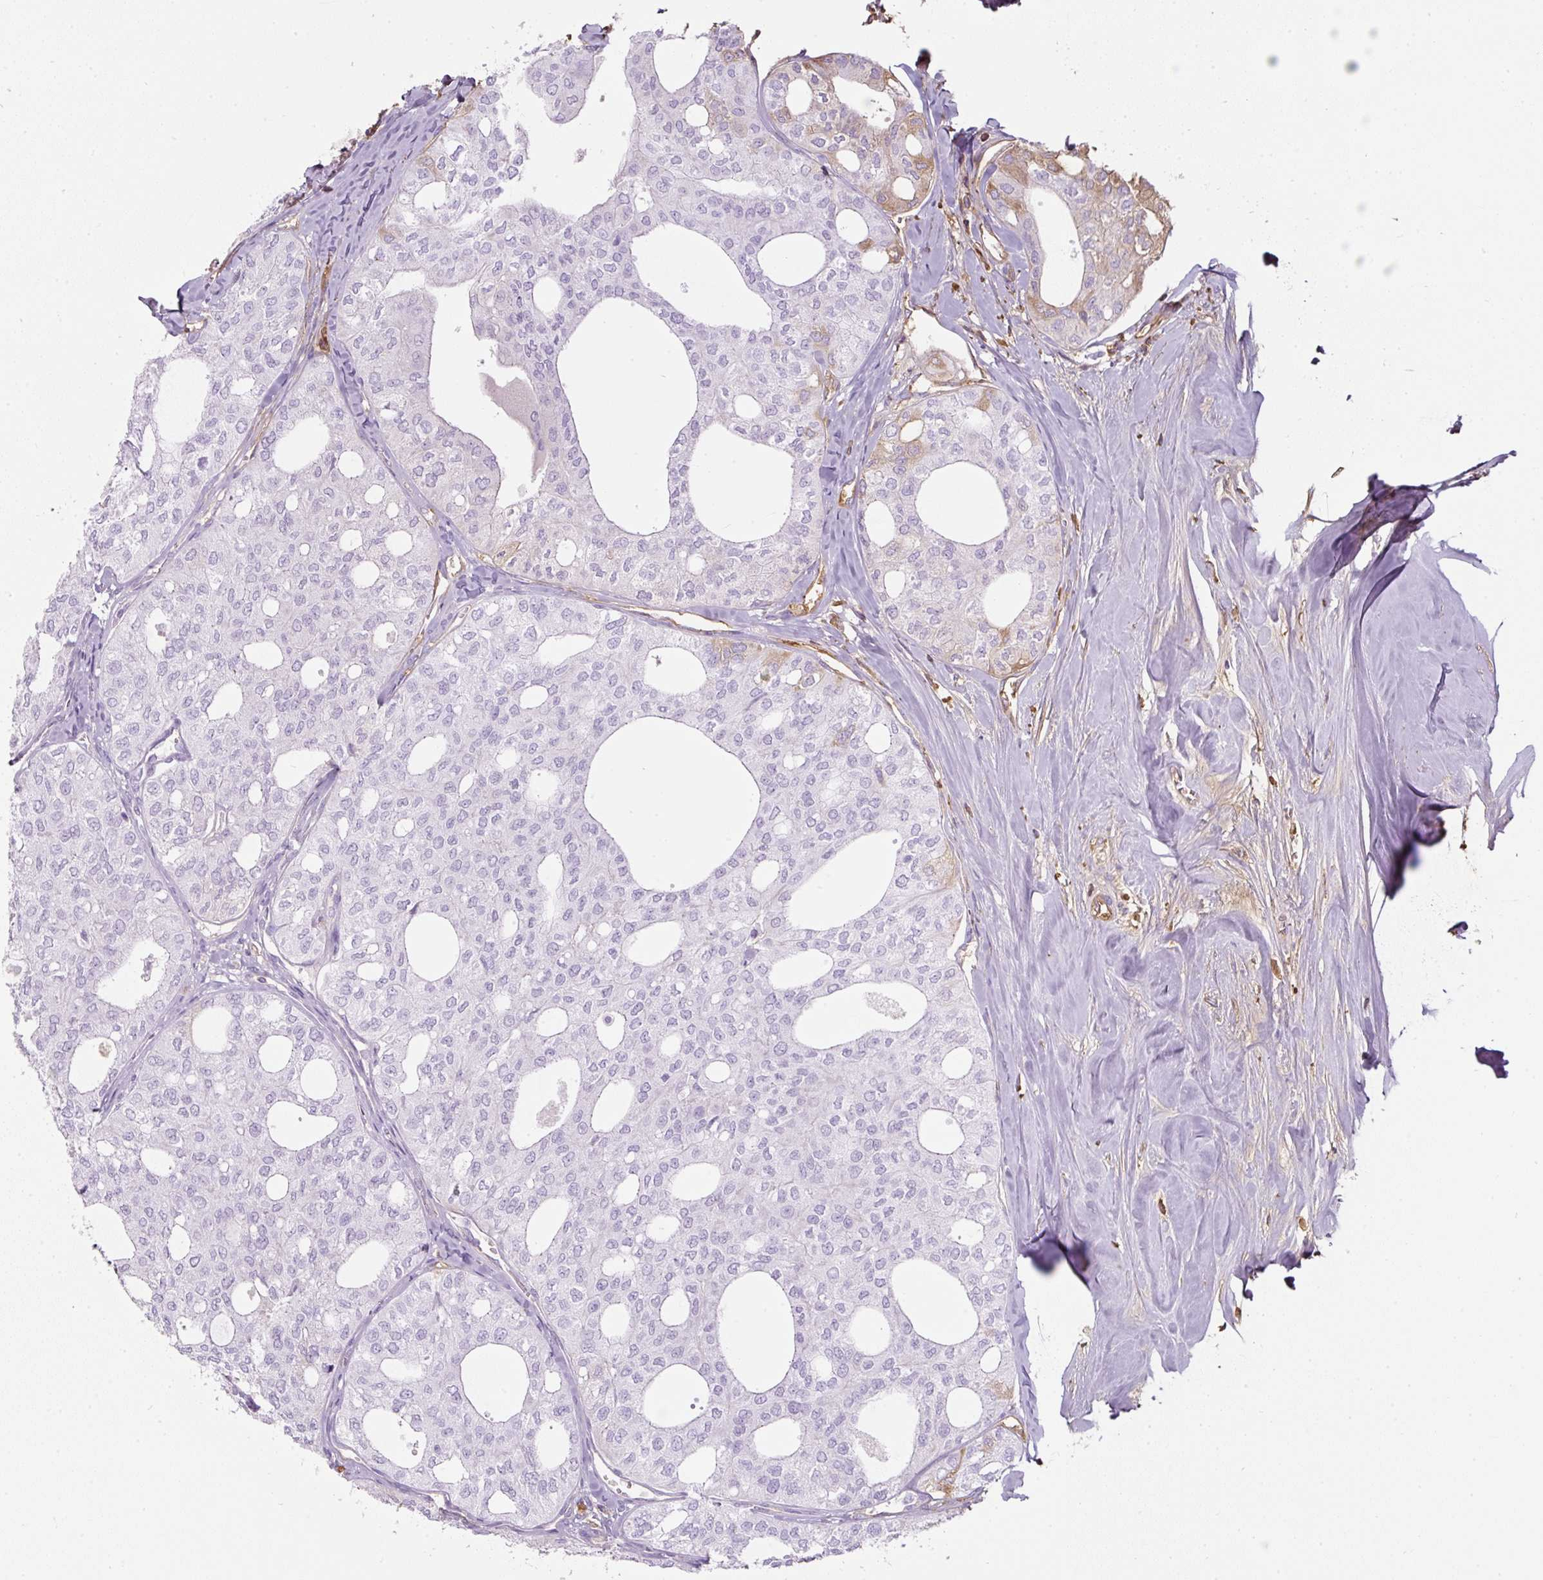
{"staining": {"intensity": "negative", "quantity": "none", "location": "none"}, "tissue": "thyroid cancer", "cell_type": "Tumor cells", "image_type": "cancer", "snomed": [{"axis": "morphology", "description": "Follicular adenoma carcinoma, NOS"}, {"axis": "topography", "description": "Thyroid gland"}], "caption": "Photomicrograph shows no significant protein positivity in tumor cells of thyroid cancer (follicular adenoma carcinoma).", "gene": "APOA1", "patient": {"sex": "male", "age": 75}}